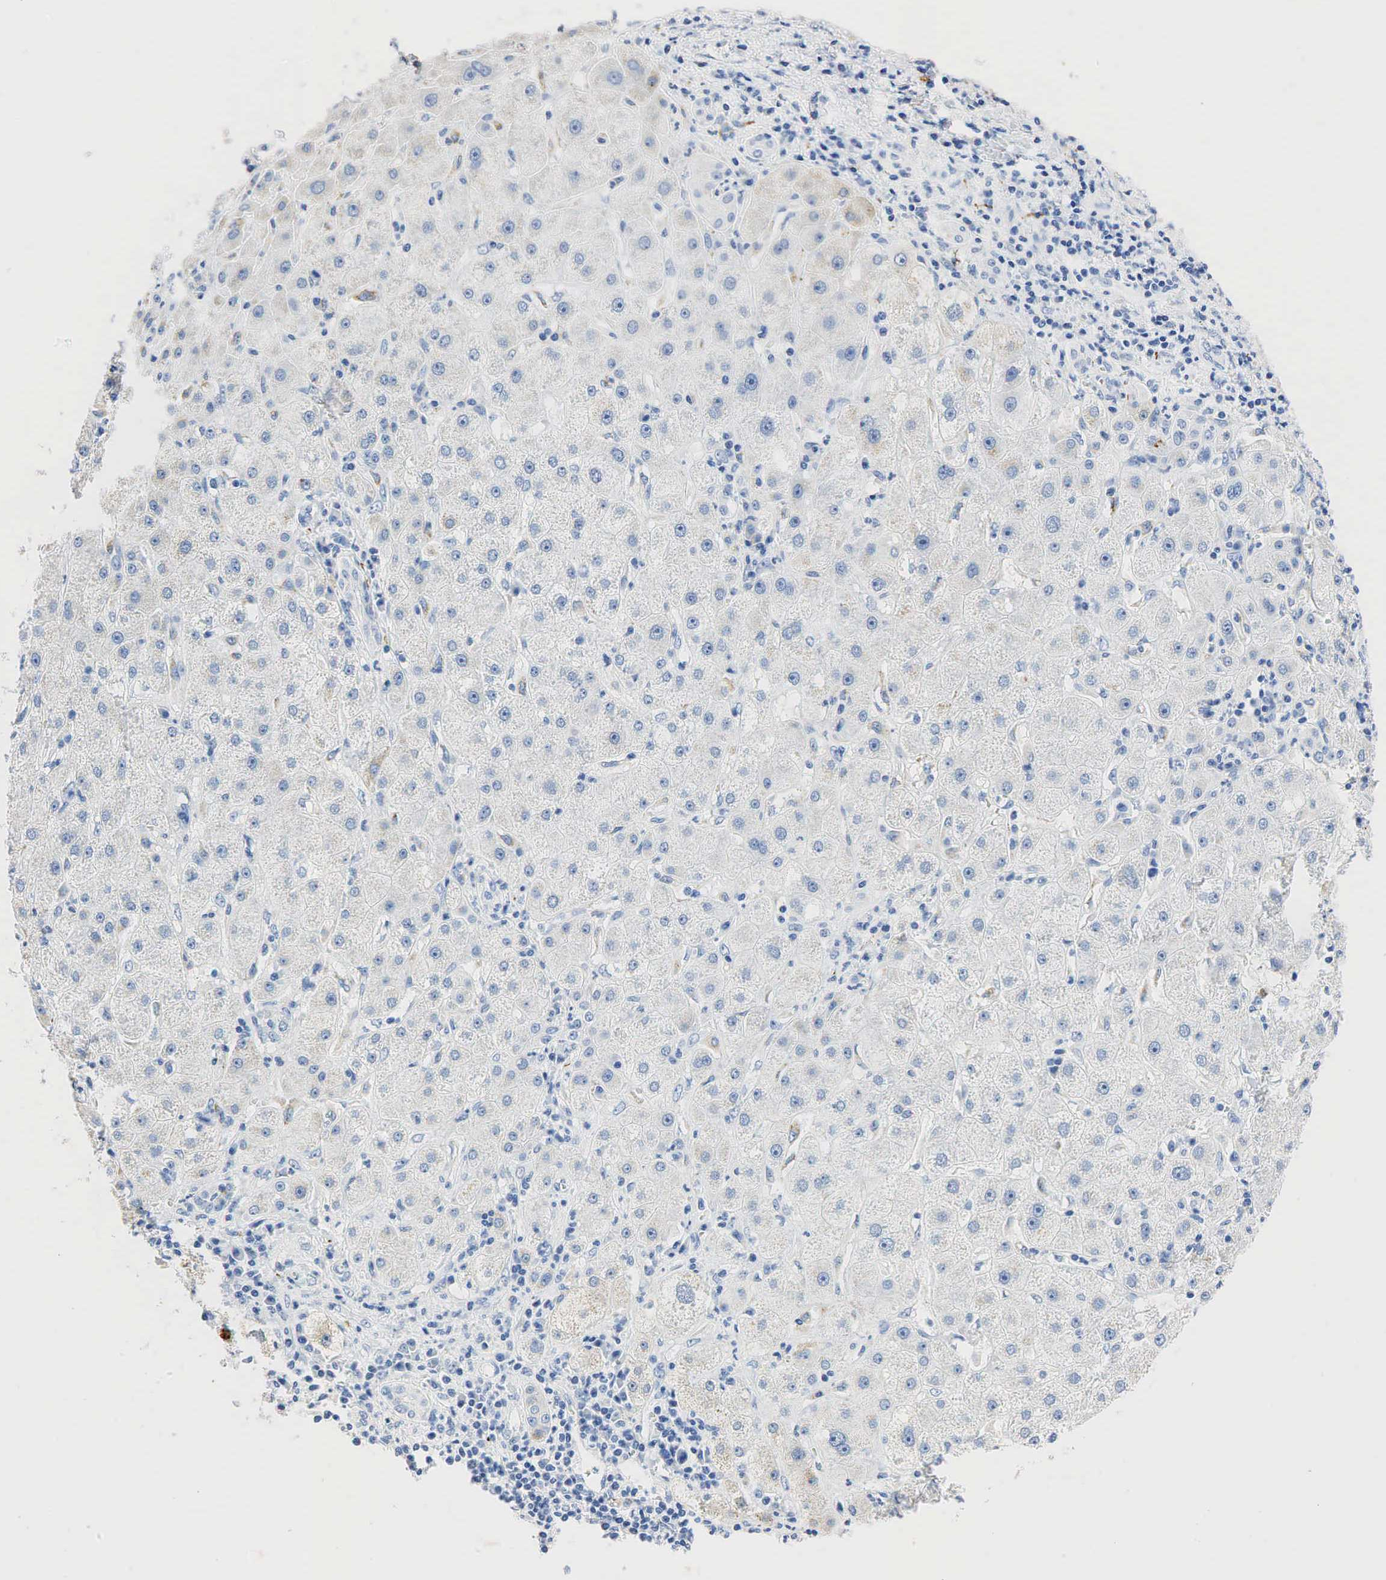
{"staining": {"intensity": "negative", "quantity": "none", "location": "none"}, "tissue": "liver cancer", "cell_type": "Tumor cells", "image_type": "cancer", "snomed": [{"axis": "morphology", "description": "Cholangiocarcinoma"}, {"axis": "topography", "description": "Liver"}], "caption": "Protein analysis of liver cancer (cholangiocarcinoma) demonstrates no significant positivity in tumor cells. Nuclei are stained in blue.", "gene": "SYP", "patient": {"sex": "female", "age": 79}}